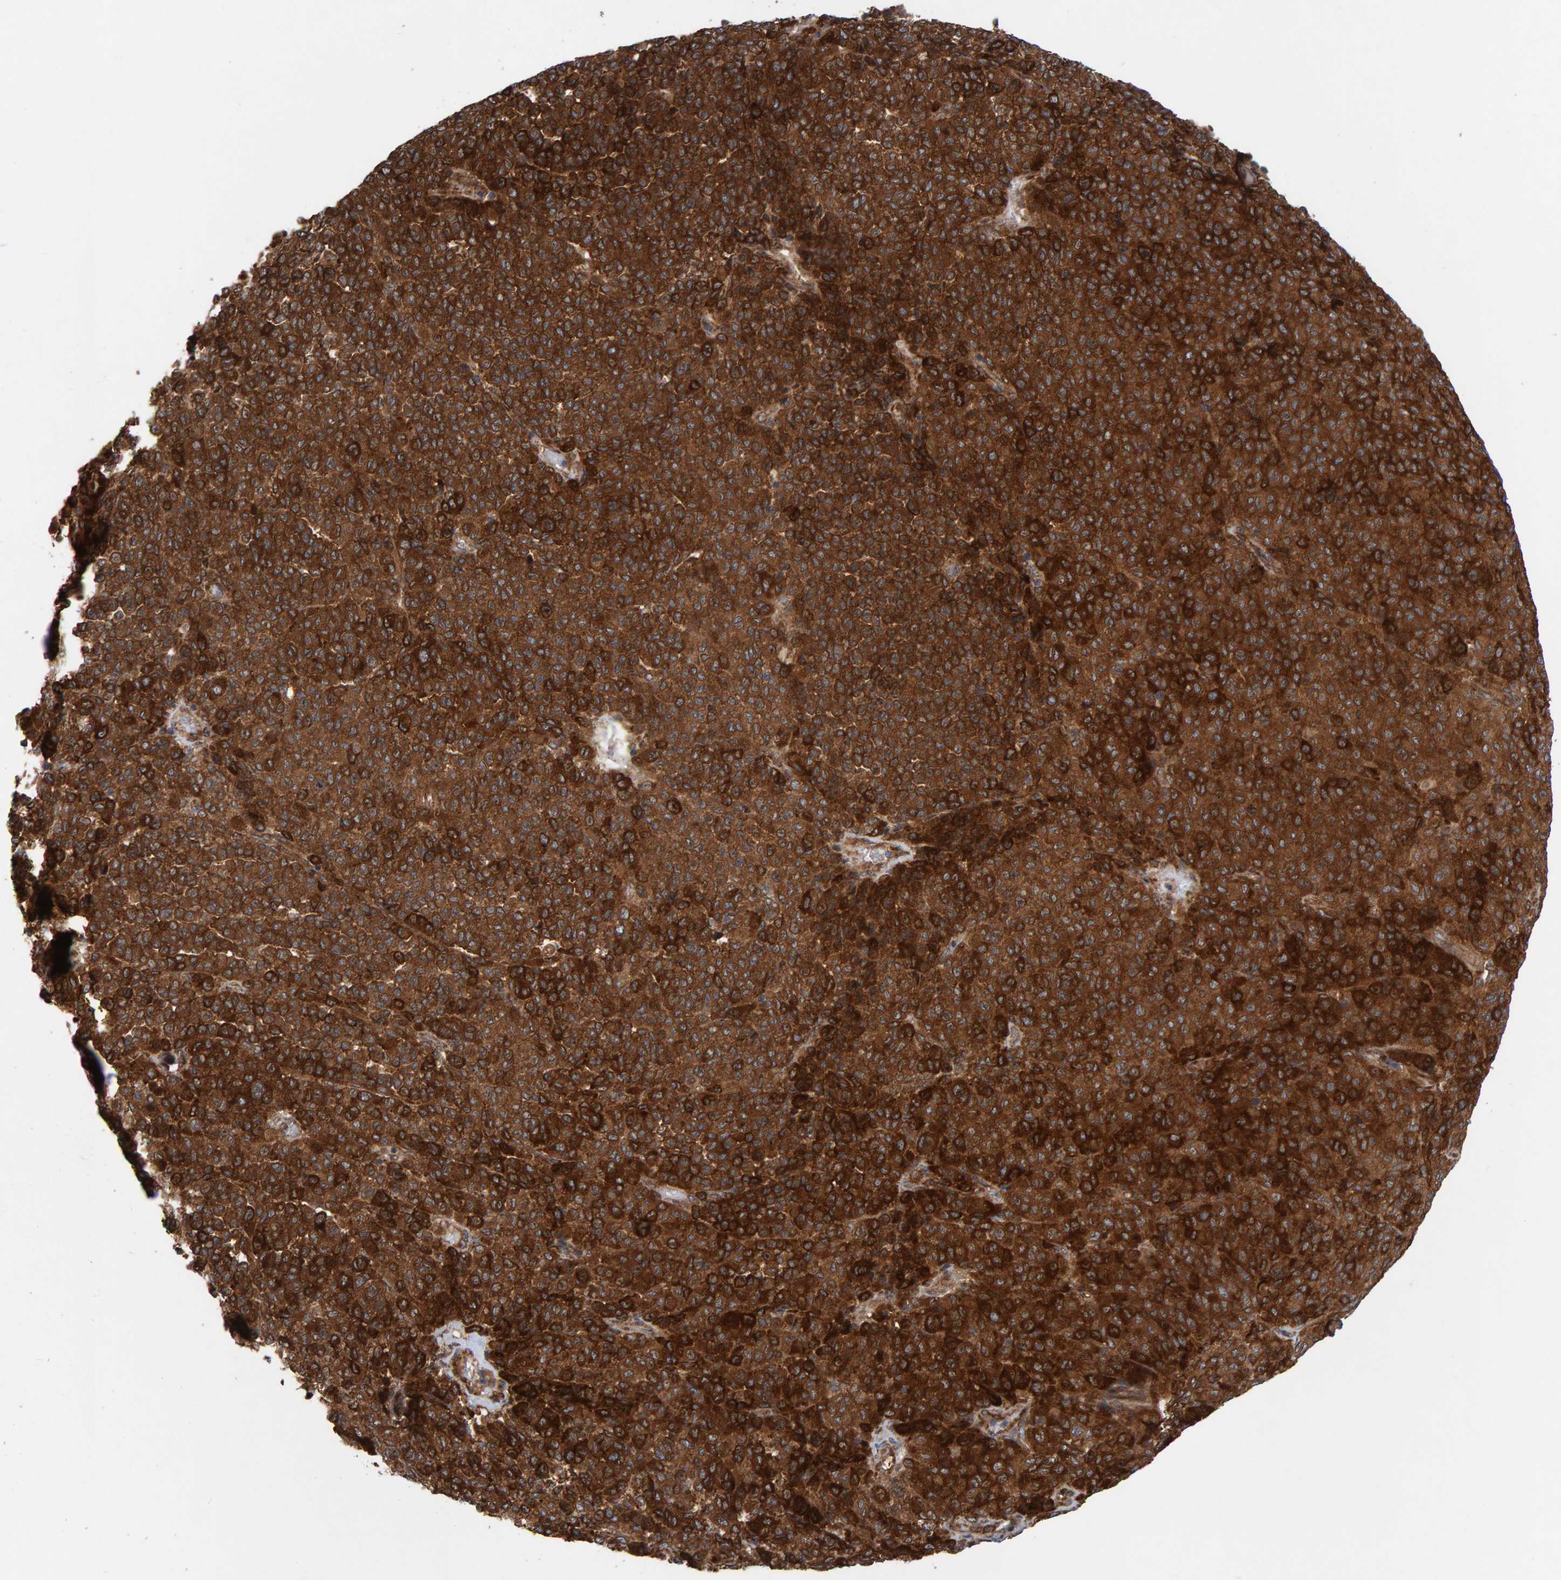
{"staining": {"intensity": "strong", "quantity": ">75%", "location": "cytoplasmic/membranous"}, "tissue": "melanoma", "cell_type": "Tumor cells", "image_type": "cancer", "snomed": [{"axis": "morphology", "description": "Malignant melanoma, Metastatic site"}, {"axis": "topography", "description": "Pancreas"}], "caption": "Protein expression by immunohistochemistry (IHC) reveals strong cytoplasmic/membranous staining in about >75% of tumor cells in malignant melanoma (metastatic site).", "gene": "KIAA0753", "patient": {"sex": "female", "age": 30}}